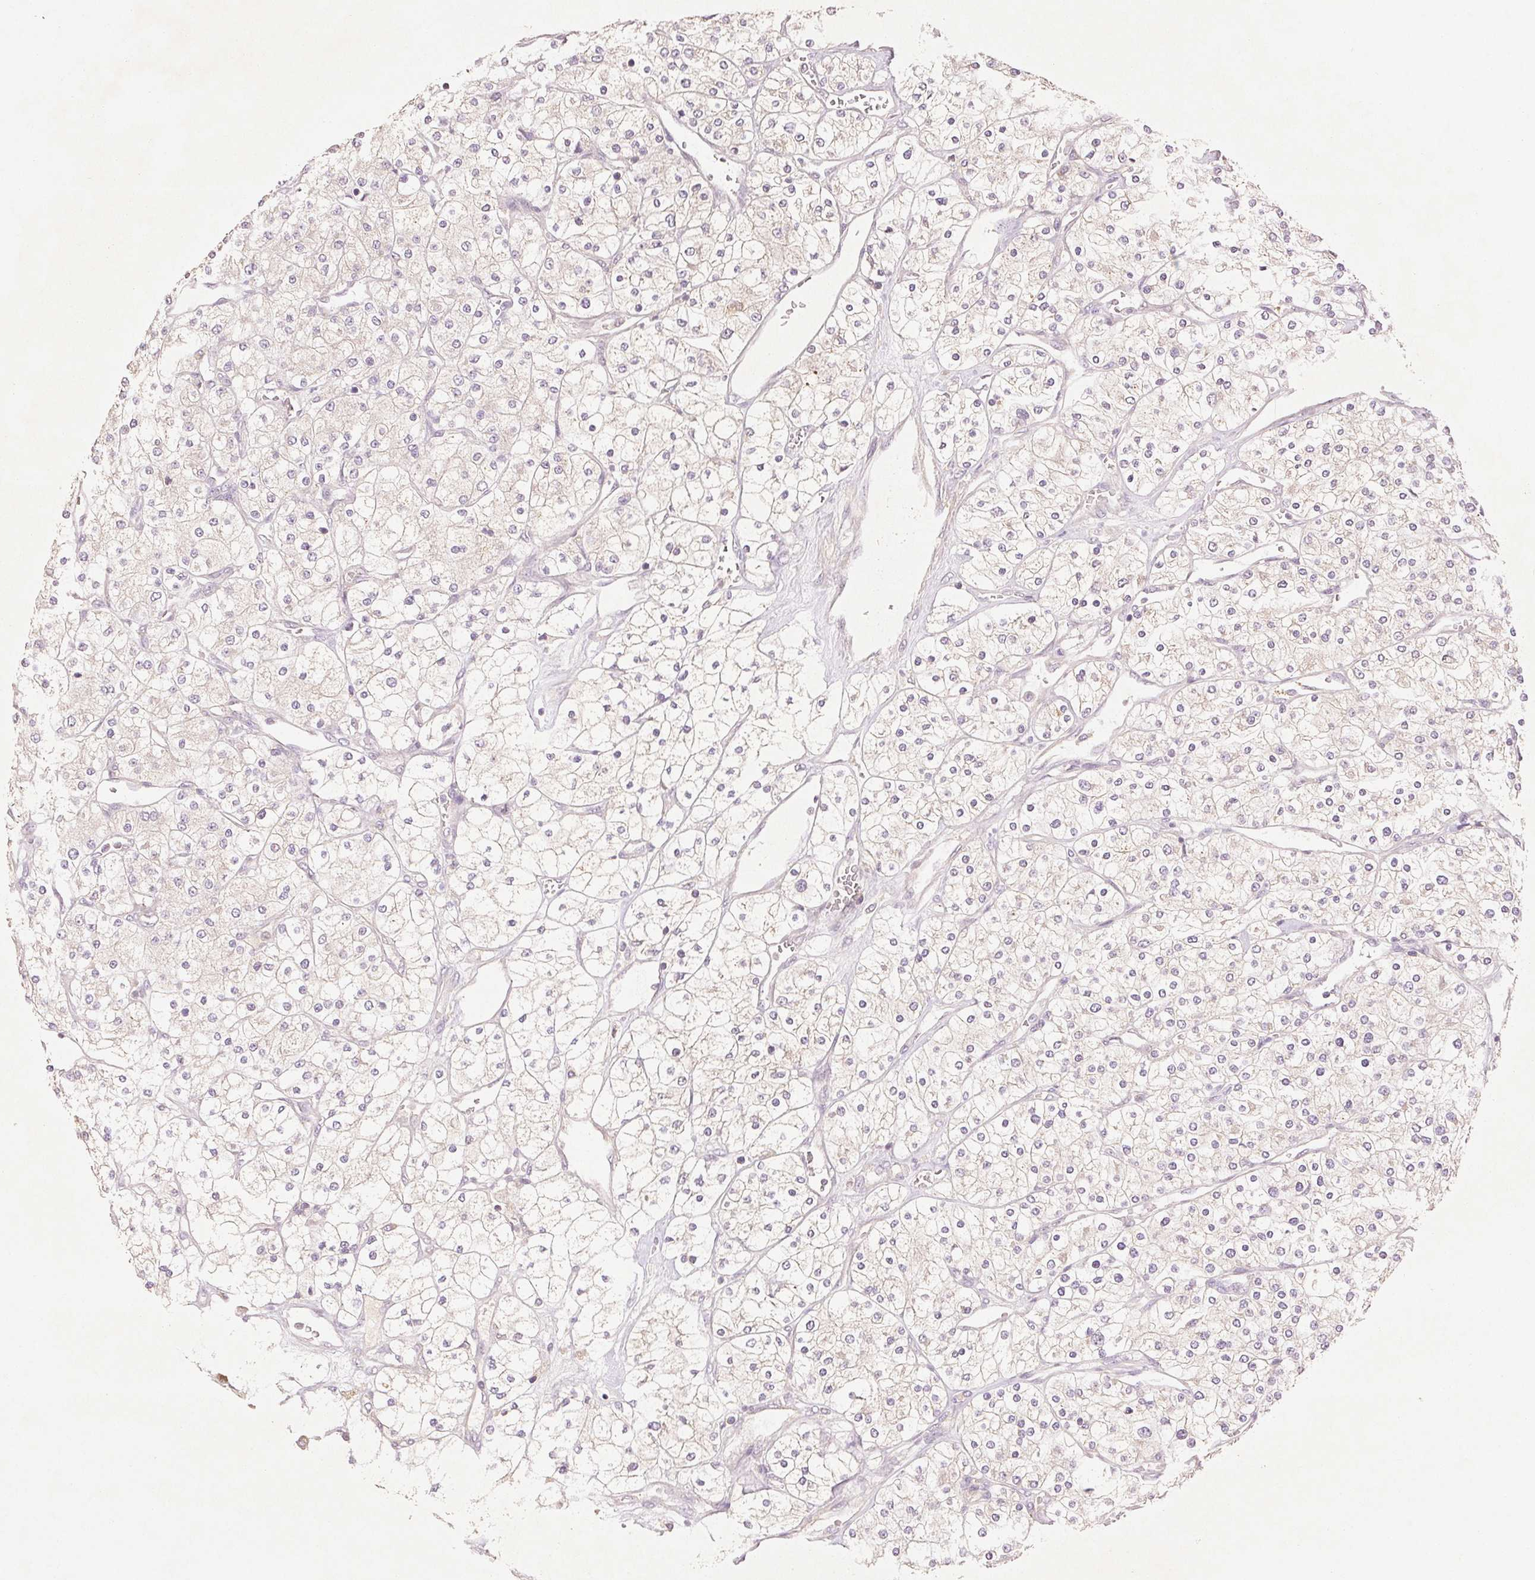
{"staining": {"intensity": "negative", "quantity": "none", "location": "none"}, "tissue": "renal cancer", "cell_type": "Tumor cells", "image_type": "cancer", "snomed": [{"axis": "morphology", "description": "Adenocarcinoma, NOS"}, {"axis": "topography", "description": "Kidney"}], "caption": "Immunohistochemistry (IHC) image of neoplastic tissue: renal adenocarcinoma stained with DAB (3,3'-diaminobenzidine) reveals no significant protein expression in tumor cells. (DAB immunohistochemistry (IHC), high magnification).", "gene": "YIF1B", "patient": {"sex": "male", "age": 80}}